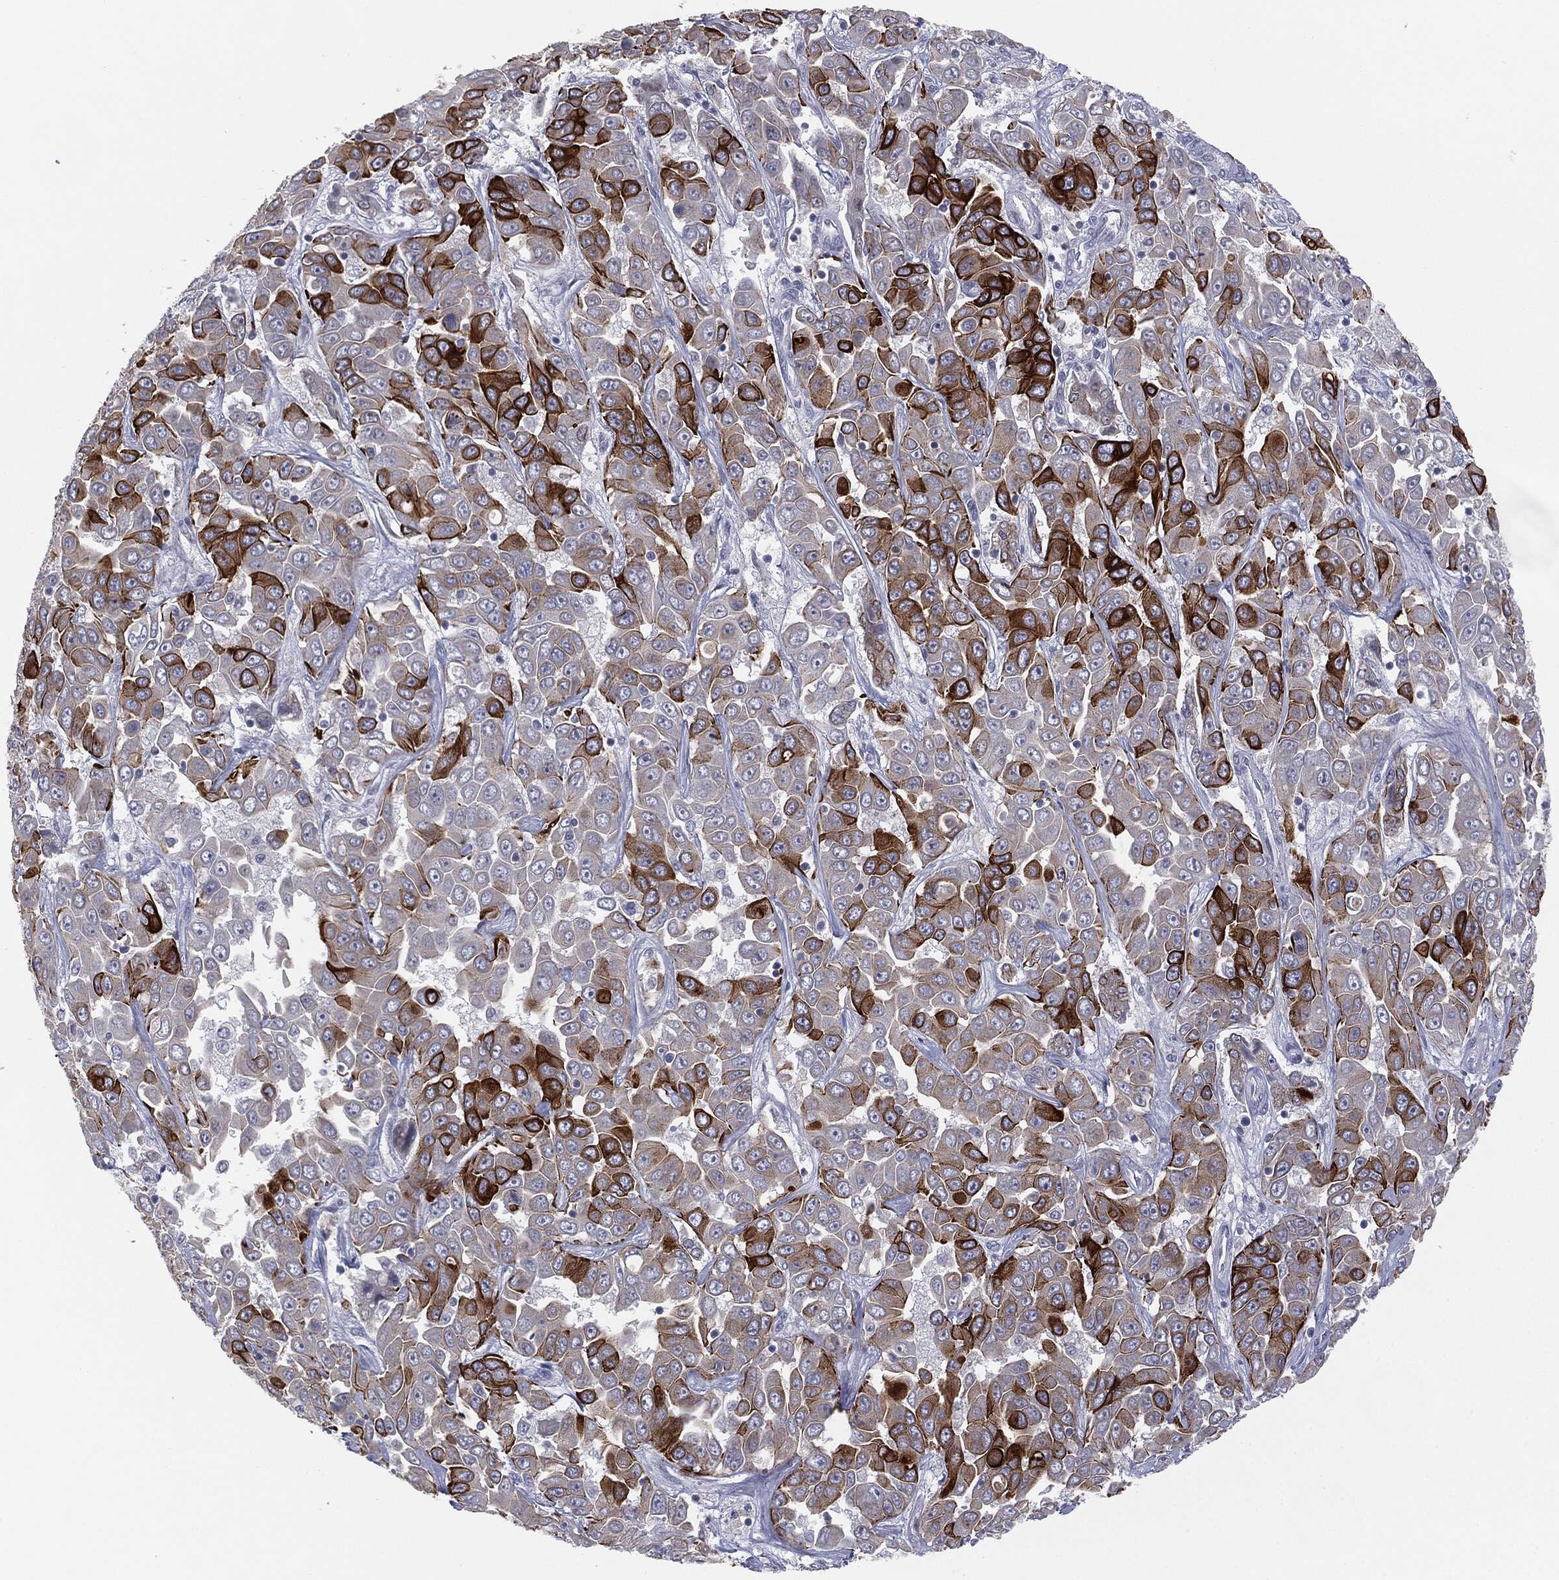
{"staining": {"intensity": "strong", "quantity": "25%-75%", "location": "cytoplasmic/membranous"}, "tissue": "liver cancer", "cell_type": "Tumor cells", "image_type": "cancer", "snomed": [{"axis": "morphology", "description": "Cholangiocarcinoma"}, {"axis": "topography", "description": "Liver"}], "caption": "Immunohistochemical staining of human liver cancer (cholangiocarcinoma) exhibits strong cytoplasmic/membranous protein positivity in approximately 25%-75% of tumor cells.", "gene": "MUC1", "patient": {"sex": "female", "age": 52}}